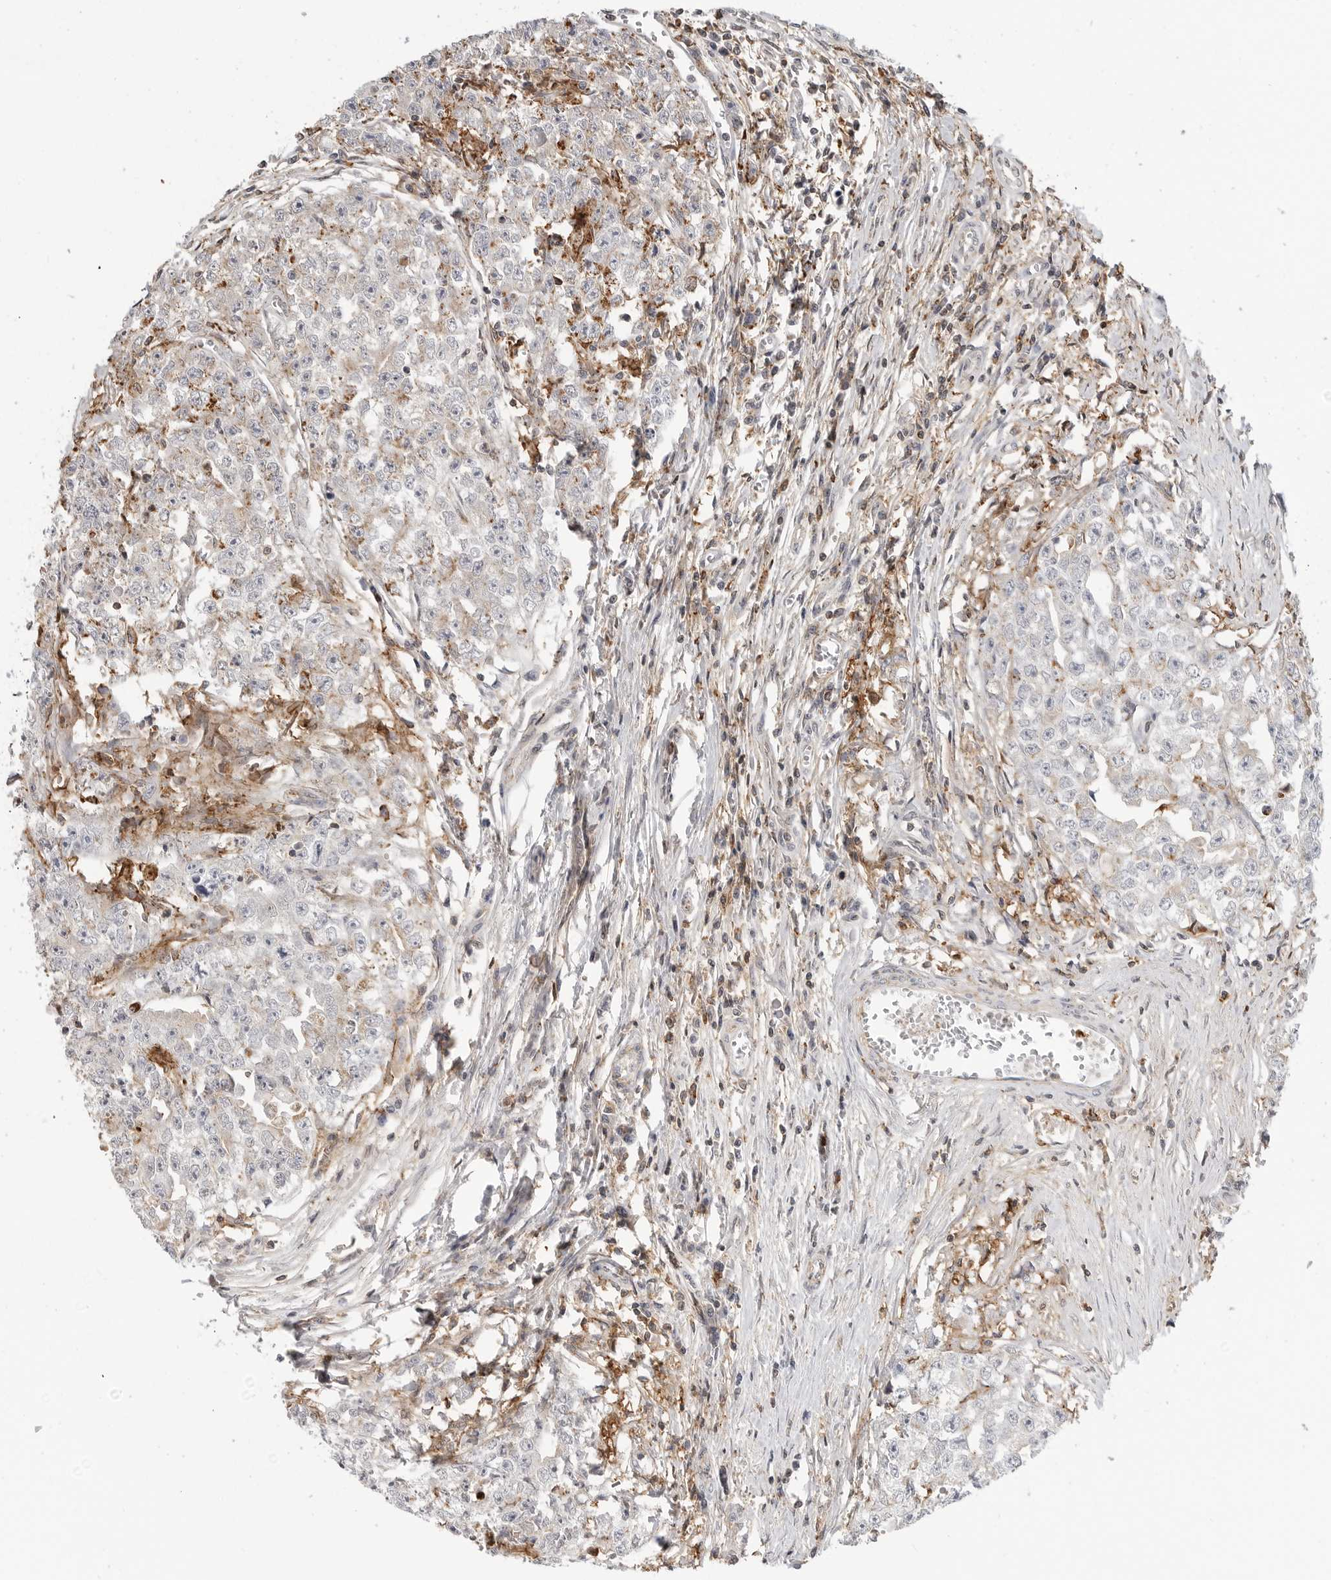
{"staining": {"intensity": "negative", "quantity": "none", "location": "none"}, "tissue": "testis cancer", "cell_type": "Tumor cells", "image_type": "cancer", "snomed": [{"axis": "morphology", "description": "Seminoma, NOS"}, {"axis": "morphology", "description": "Carcinoma, Embryonal, NOS"}, {"axis": "topography", "description": "Testis"}], "caption": "IHC photomicrograph of neoplastic tissue: testis cancer stained with DAB demonstrates no significant protein expression in tumor cells. (IHC, brightfield microscopy, high magnification).", "gene": "ANXA11", "patient": {"sex": "male", "age": 43}}